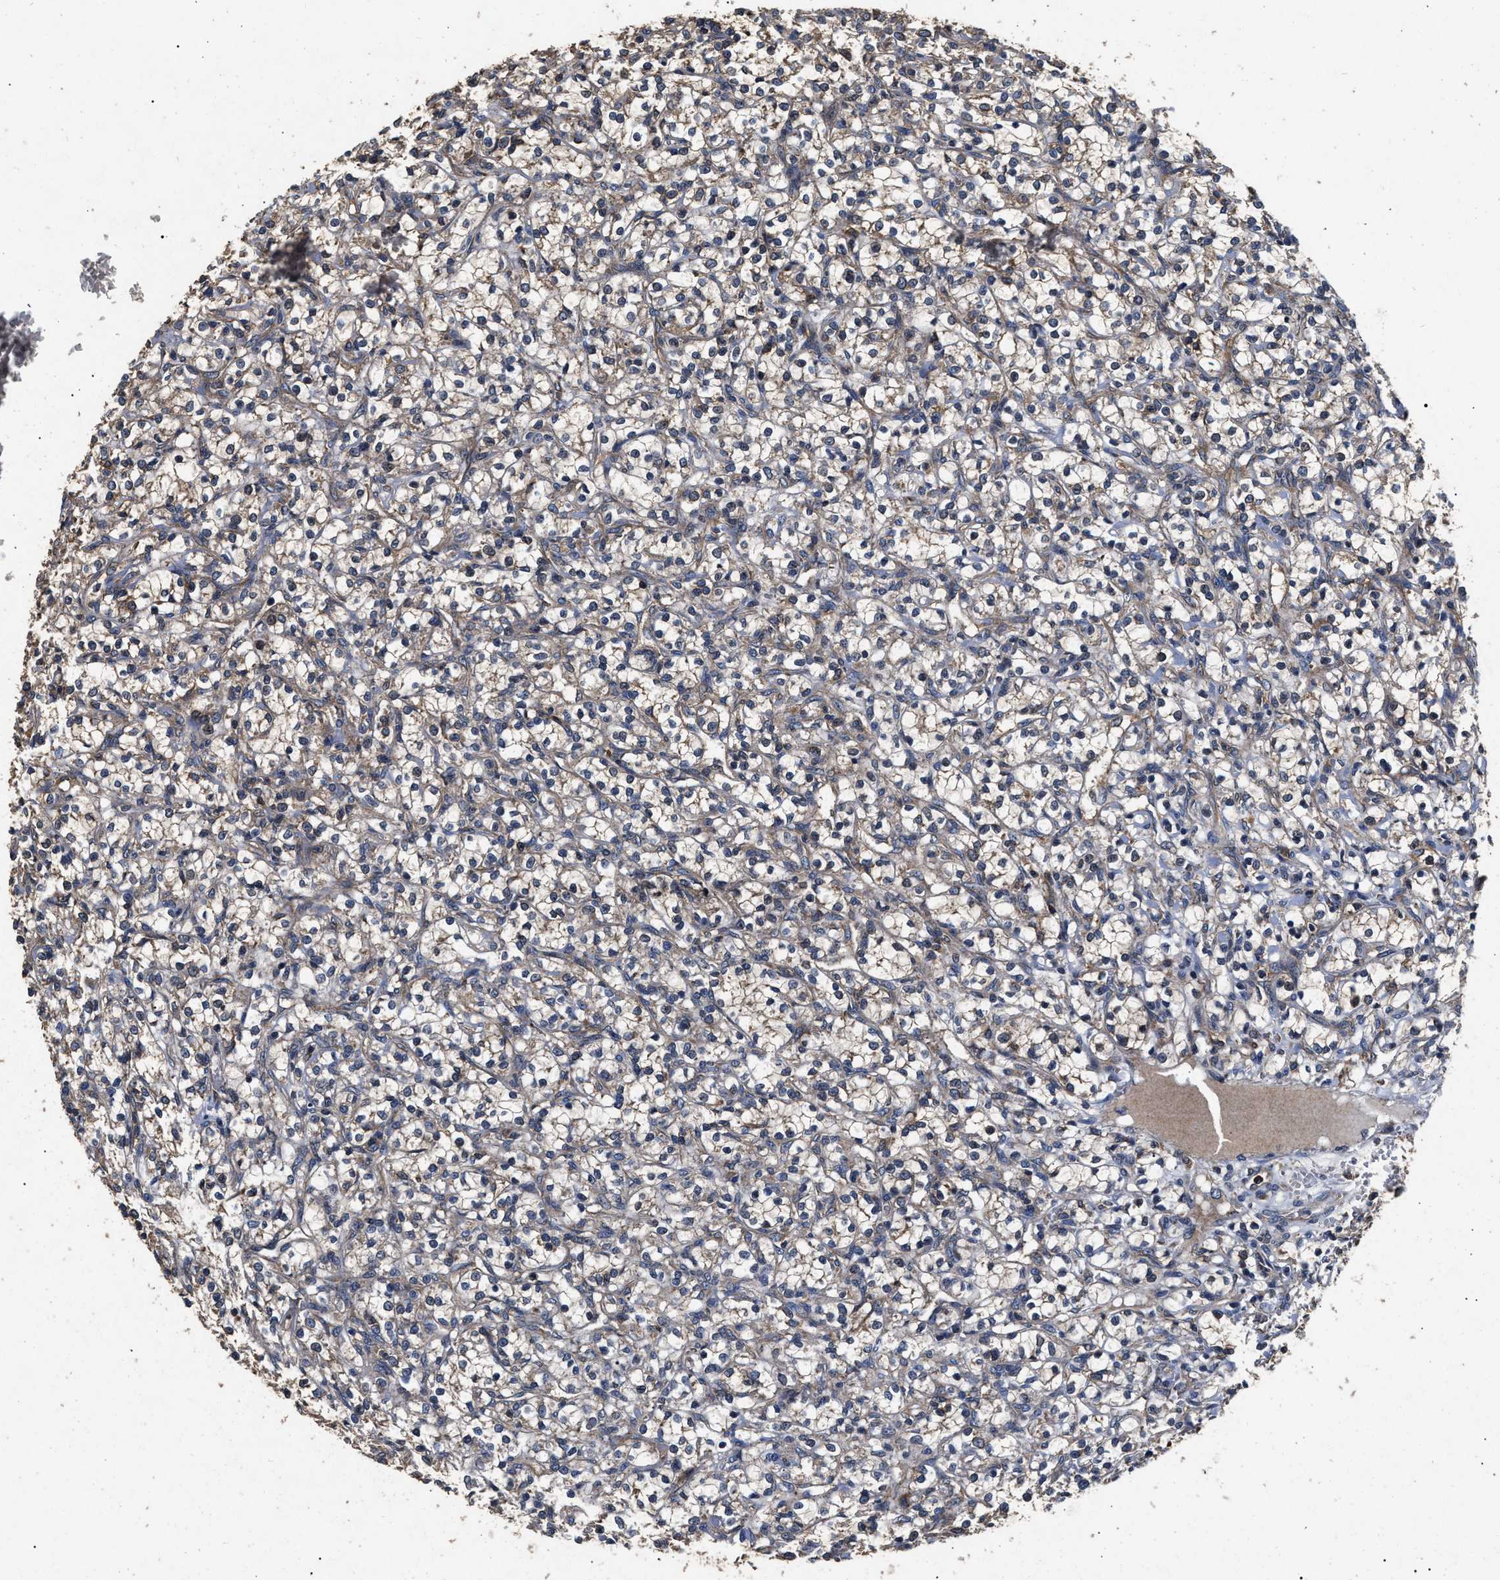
{"staining": {"intensity": "moderate", "quantity": "<25%", "location": "cytoplasmic/membranous"}, "tissue": "renal cancer", "cell_type": "Tumor cells", "image_type": "cancer", "snomed": [{"axis": "morphology", "description": "Adenocarcinoma, NOS"}, {"axis": "topography", "description": "Kidney"}], "caption": "This histopathology image demonstrates renal cancer (adenocarcinoma) stained with IHC to label a protein in brown. The cytoplasmic/membranous of tumor cells show moderate positivity for the protein. Nuclei are counter-stained blue.", "gene": "NFKB2", "patient": {"sex": "female", "age": 69}}